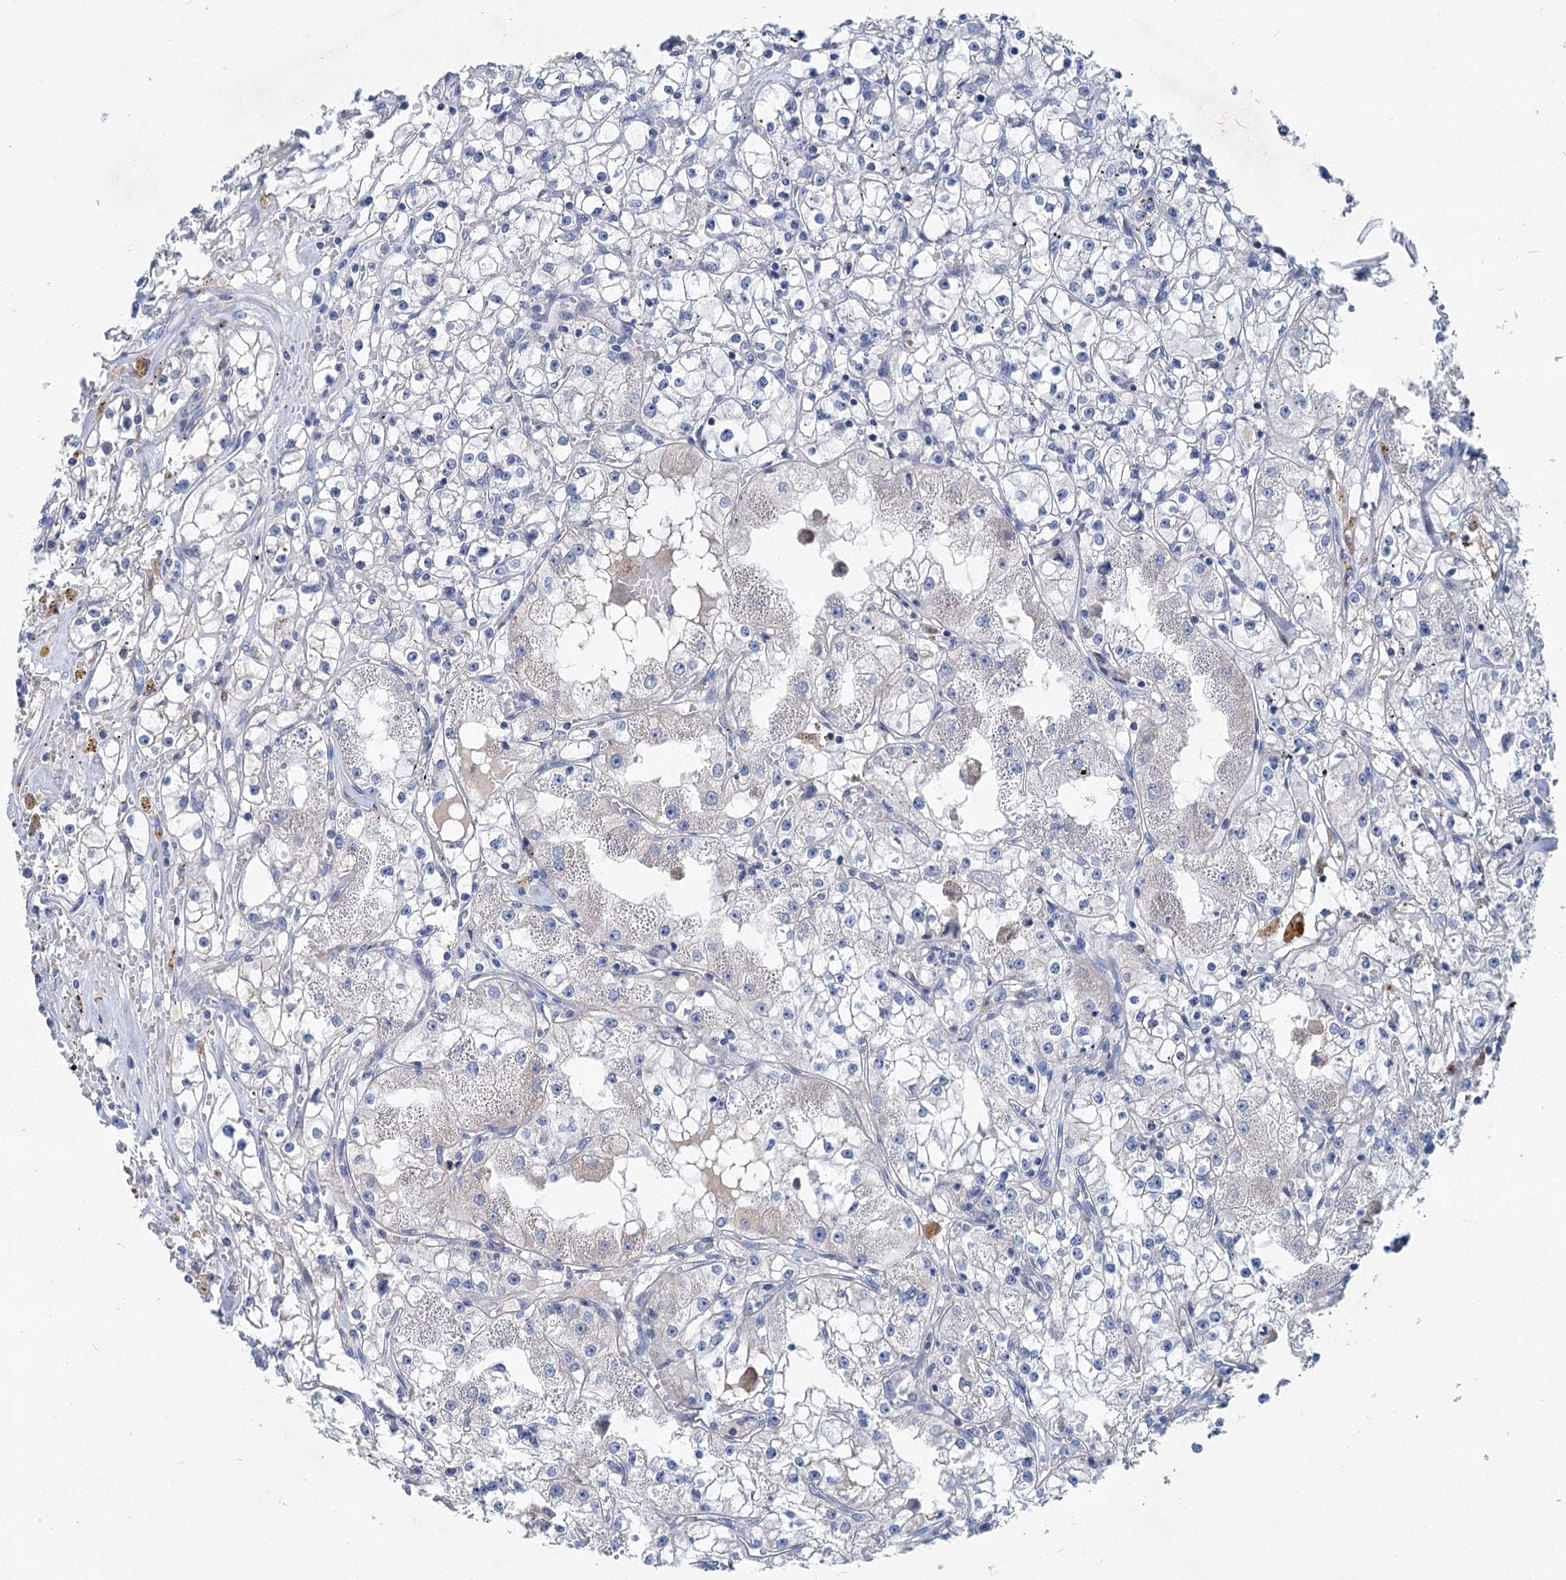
{"staining": {"intensity": "negative", "quantity": "none", "location": "none"}, "tissue": "renal cancer", "cell_type": "Tumor cells", "image_type": "cancer", "snomed": [{"axis": "morphology", "description": "Adenocarcinoma, NOS"}, {"axis": "topography", "description": "Kidney"}], "caption": "IHC of human adenocarcinoma (renal) exhibits no positivity in tumor cells.", "gene": "CHDH", "patient": {"sex": "male", "age": 56}}